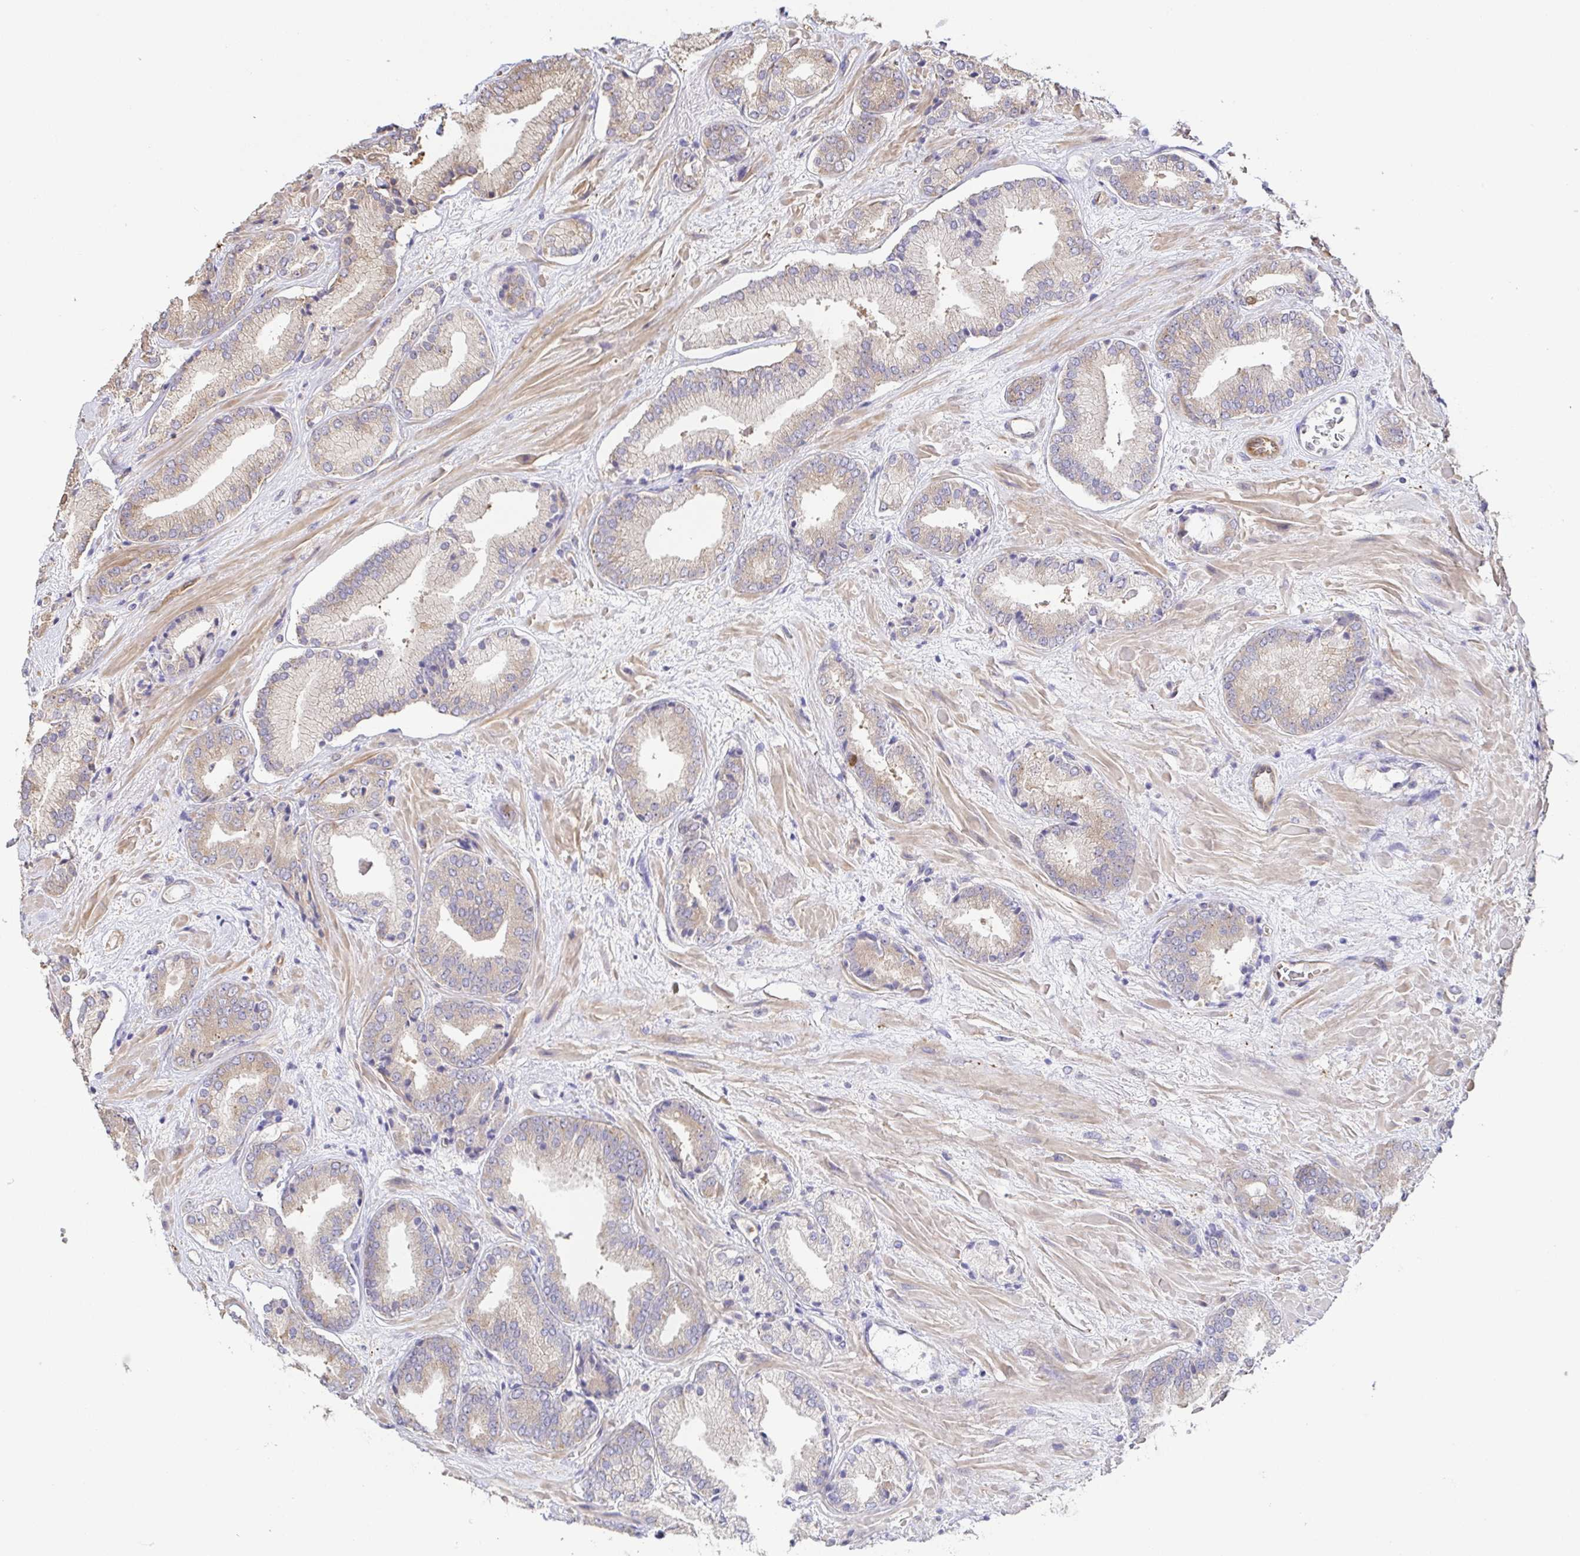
{"staining": {"intensity": "weak", "quantity": ">75%", "location": "cytoplasmic/membranous"}, "tissue": "prostate cancer", "cell_type": "Tumor cells", "image_type": "cancer", "snomed": [{"axis": "morphology", "description": "Adenocarcinoma, High grade"}, {"axis": "topography", "description": "Prostate"}], "caption": "Human prostate cancer stained with a protein marker reveals weak staining in tumor cells.", "gene": "EIF3D", "patient": {"sex": "male", "age": 56}}